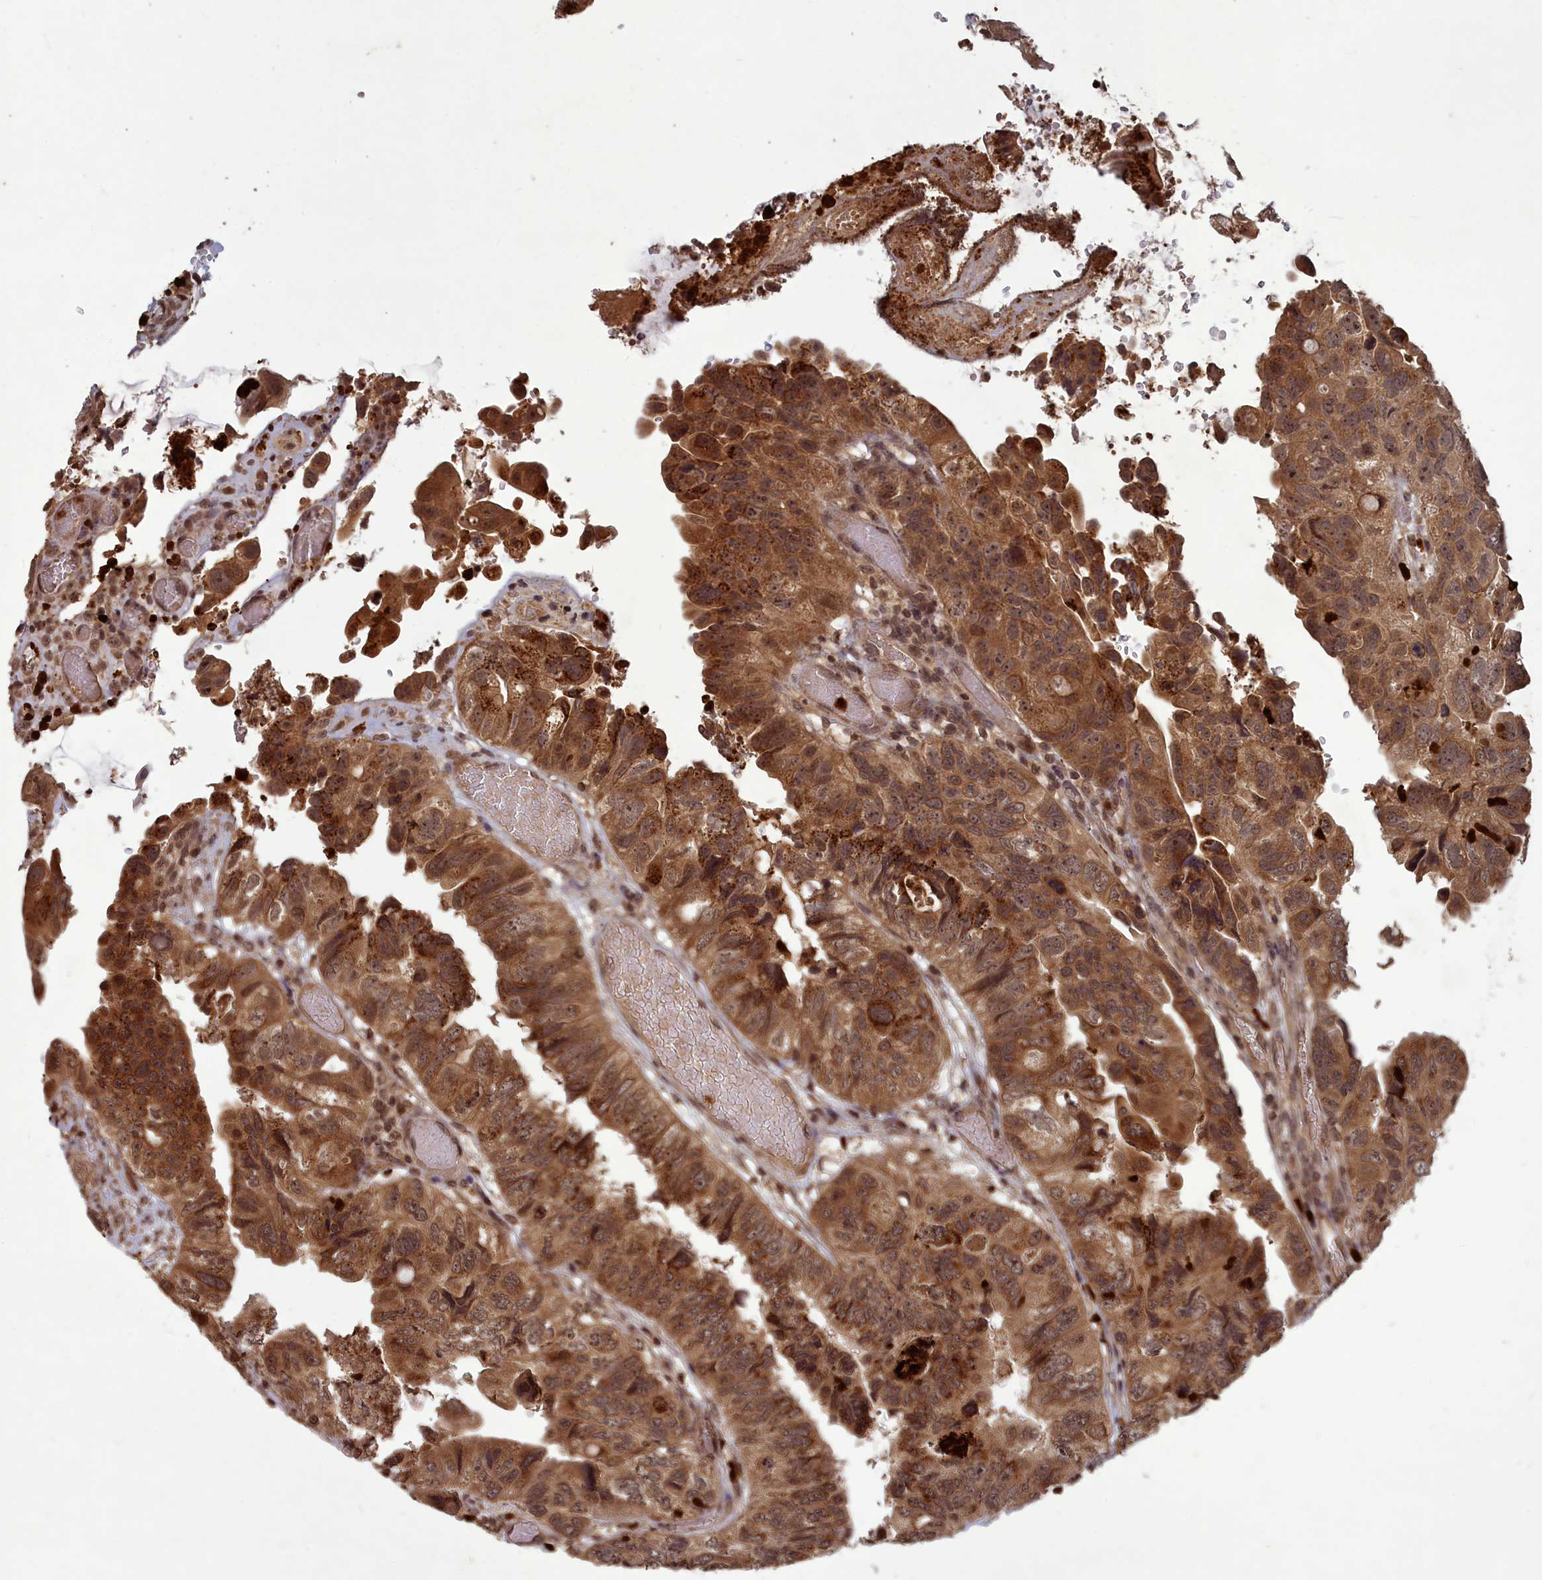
{"staining": {"intensity": "strong", "quantity": ">75%", "location": "cytoplasmic/membranous,nuclear"}, "tissue": "colorectal cancer", "cell_type": "Tumor cells", "image_type": "cancer", "snomed": [{"axis": "morphology", "description": "Adenocarcinoma, NOS"}, {"axis": "topography", "description": "Rectum"}], "caption": "IHC (DAB (3,3'-diaminobenzidine)) staining of colorectal cancer demonstrates strong cytoplasmic/membranous and nuclear protein positivity in about >75% of tumor cells.", "gene": "SRMS", "patient": {"sex": "male", "age": 63}}